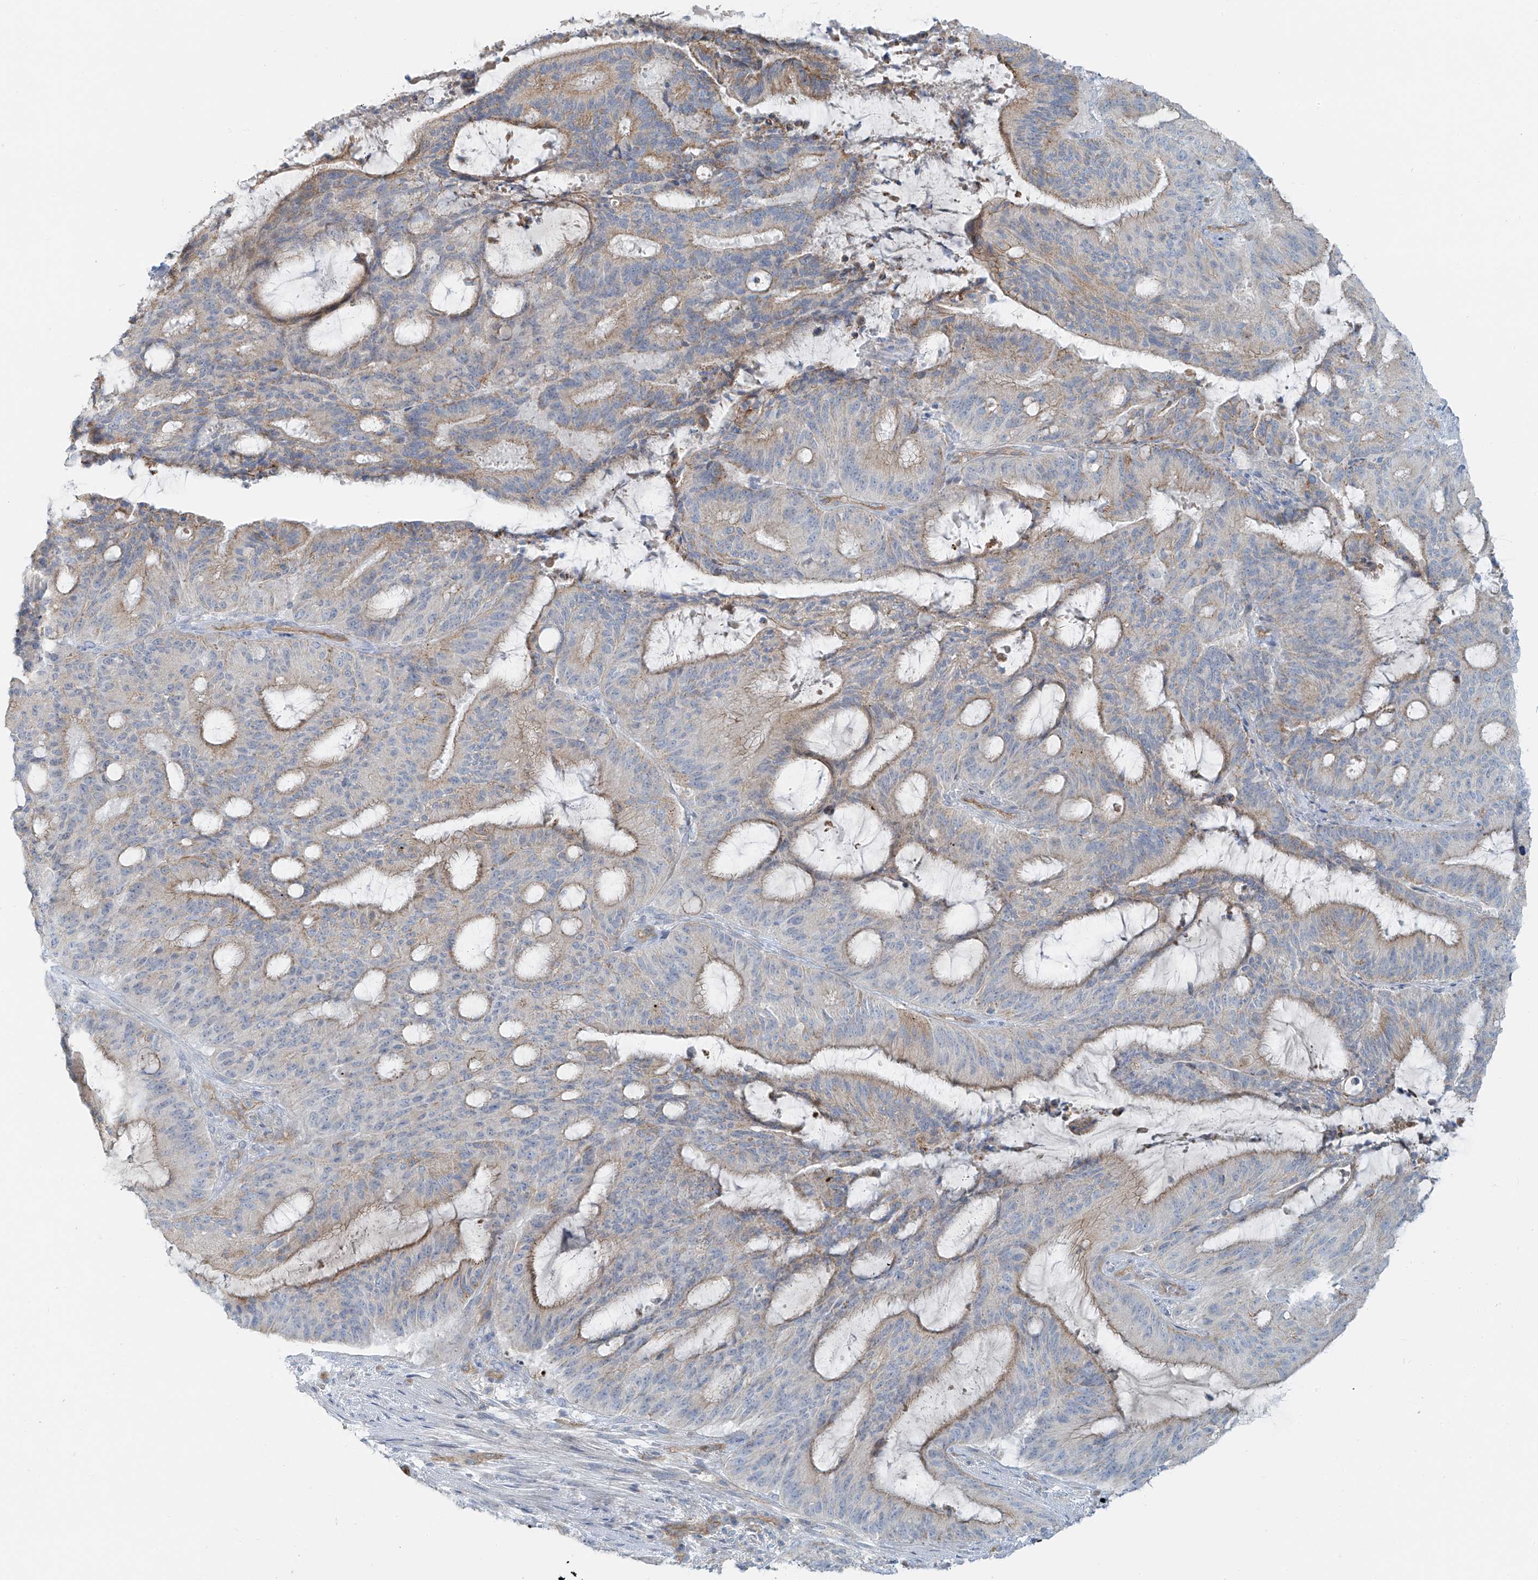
{"staining": {"intensity": "weak", "quantity": "25%-75%", "location": "cytoplasmic/membranous"}, "tissue": "liver cancer", "cell_type": "Tumor cells", "image_type": "cancer", "snomed": [{"axis": "morphology", "description": "Normal tissue, NOS"}, {"axis": "morphology", "description": "Cholangiocarcinoma"}, {"axis": "topography", "description": "Liver"}, {"axis": "topography", "description": "Peripheral nerve tissue"}], "caption": "Immunohistochemical staining of human liver cholangiocarcinoma displays low levels of weak cytoplasmic/membranous expression in about 25%-75% of tumor cells.", "gene": "VAMP5", "patient": {"sex": "female", "age": 73}}